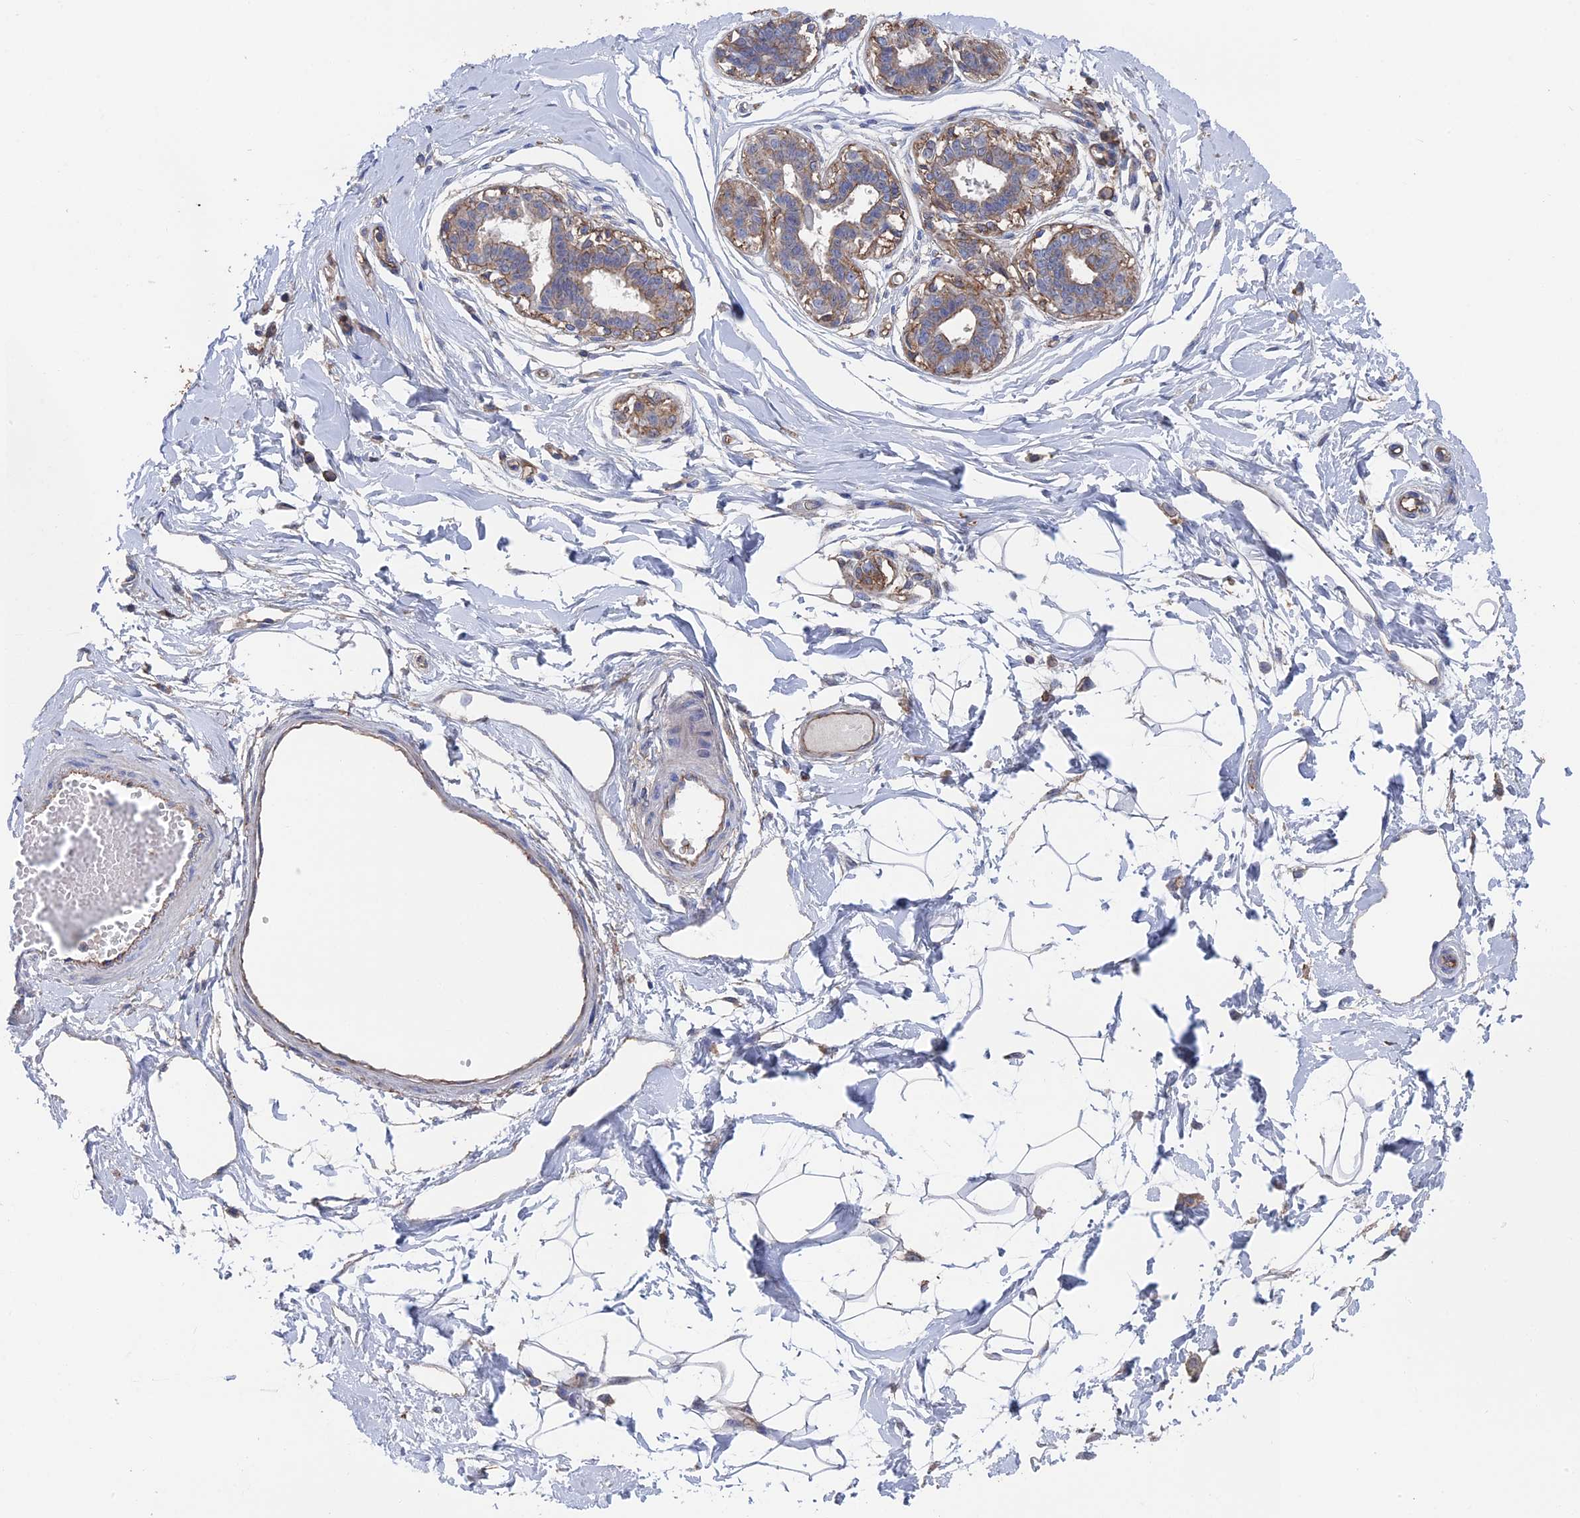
{"staining": {"intensity": "negative", "quantity": "none", "location": "none"}, "tissue": "breast", "cell_type": "Adipocytes", "image_type": "normal", "snomed": [{"axis": "morphology", "description": "Normal tissue, NOS"}, {"axis": "topography", "description": "Breast"}], "caption": "Immunohistochemical staining of unremarkable human breast reveals no significant expression in adipocytes.", "gene": "SNX11", "patient": {"sex": "female", "age": 45}}